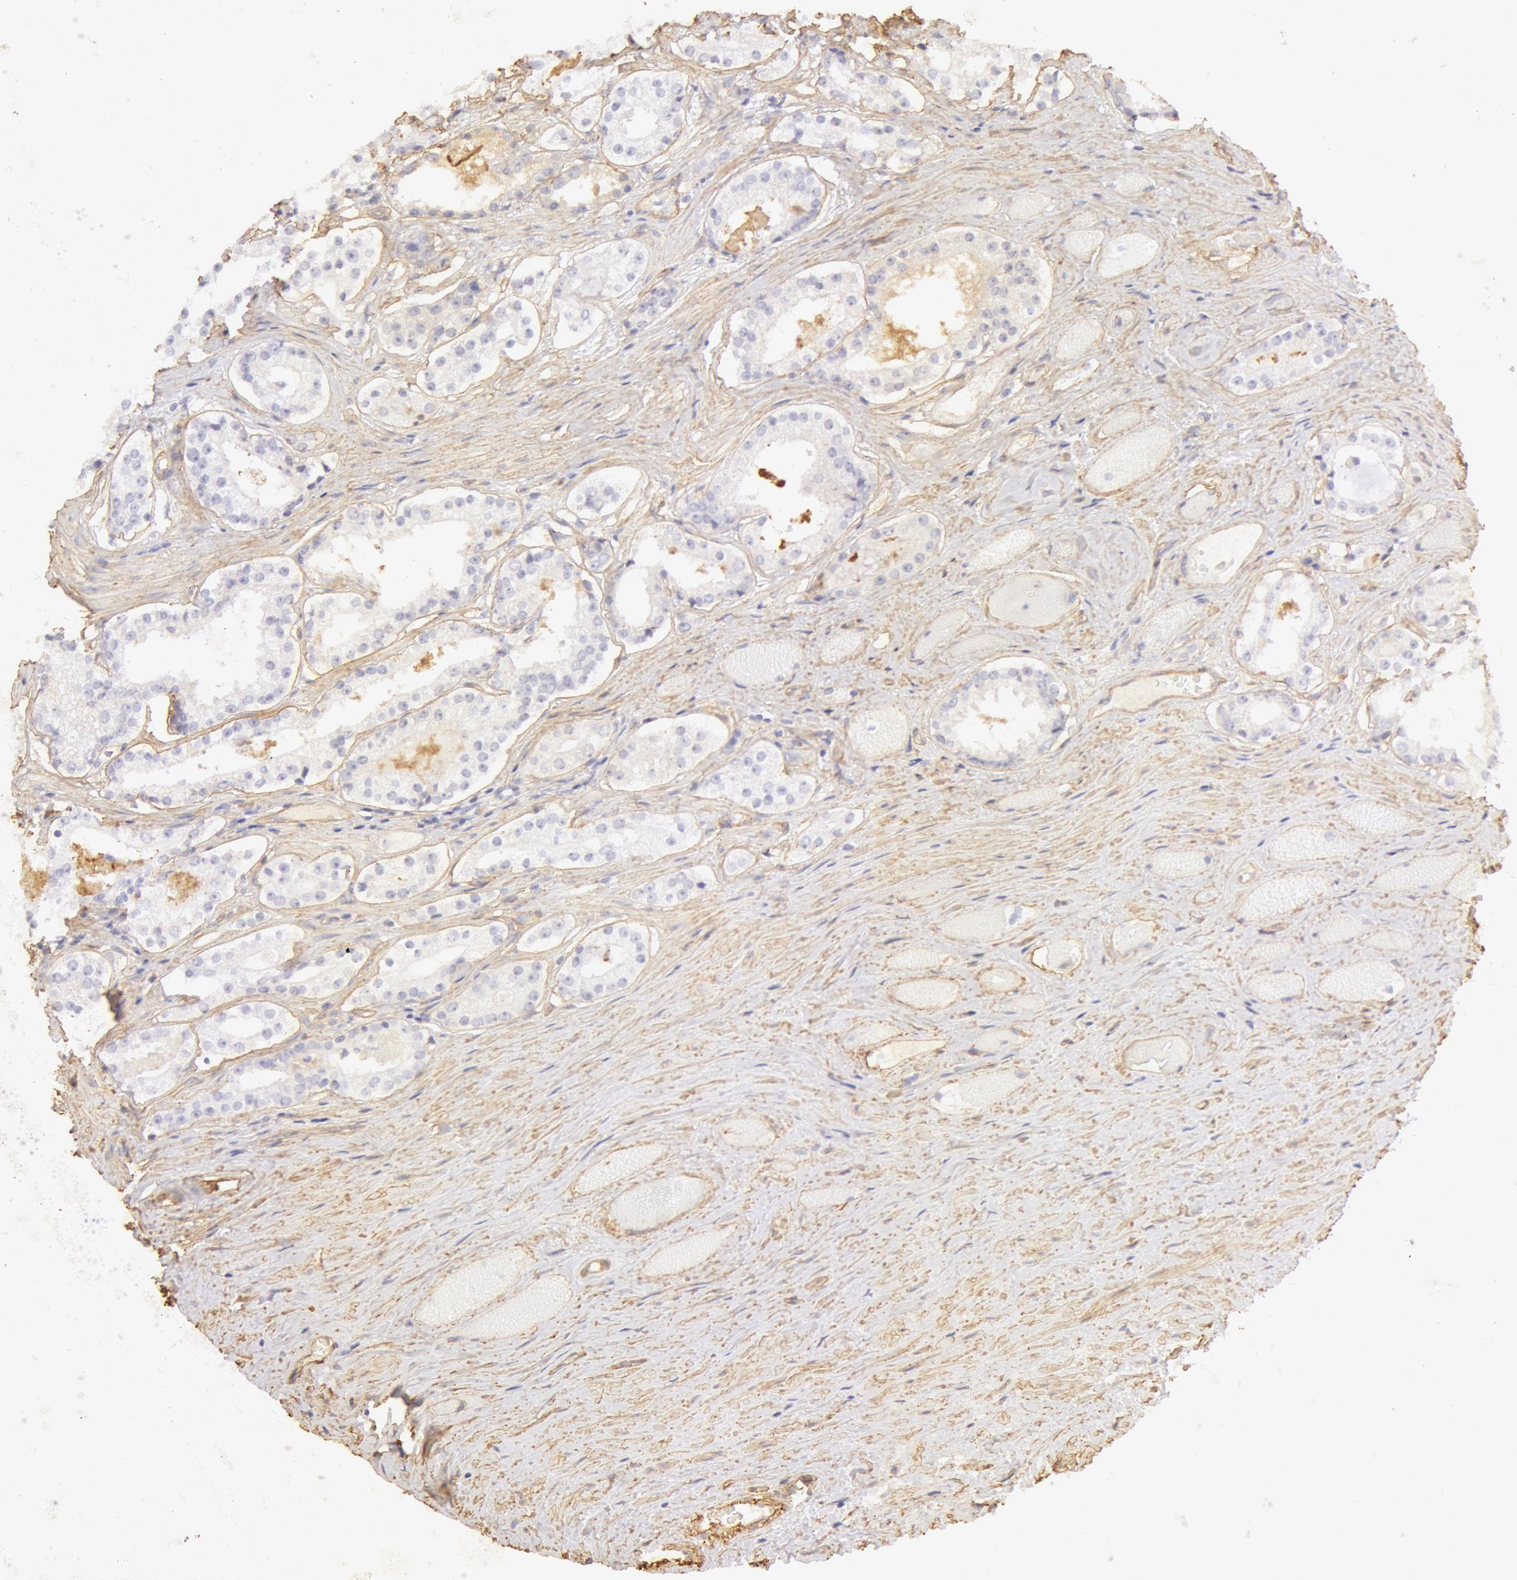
{"staining": {"intensity": "negative", "quantity": "none", "location": "none"}, "tissue": "prostate cancer", "cell_type": "Tumor cells", "image_type": "cancer", "snomed": [{"axis": "morphology", "description": "Adenocarcinoma, Medium grade"}, {"axis": "topography", "description": "Prostate"}], "caption": "Photomicrograph shows no protein staining in tumor cells of medium-grade adenocarcinoma (prostate) tissue.", "gene": "COL4A1", "patient": {"sex": "male", "age": 73}}